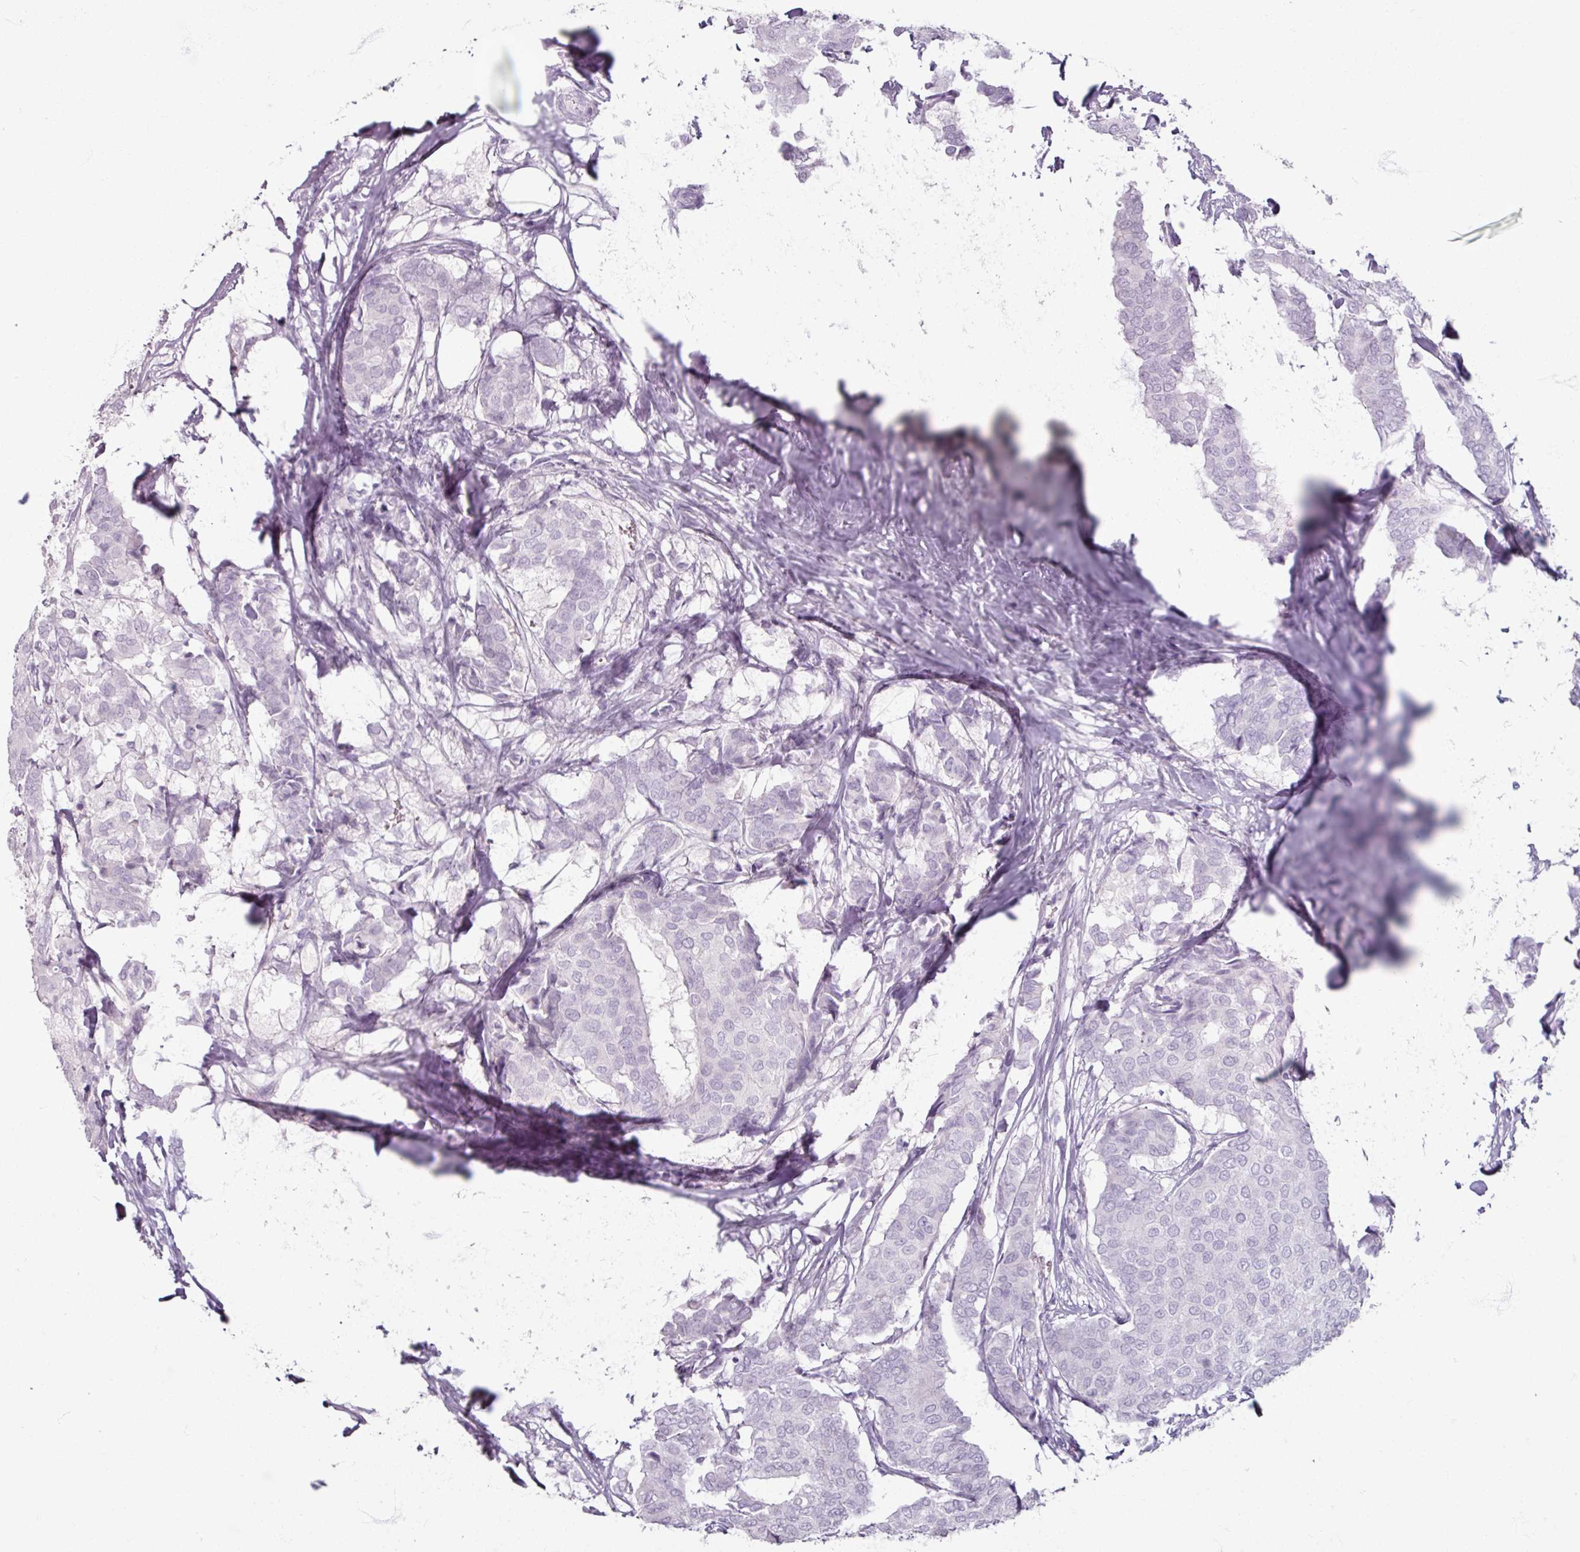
{"staining": {"intensity": "negative", "quantity": "none", "location": "none"}, "tissue": "breast cancer", "cell_type": "Tumor cells", "image_type": "cancer", "snomed": [{"axis": "morphology", "description": "Duct carcinoma"}, {"axis": "topography", "description": "Breast"}], "caption": "Photomicrograph shows no significant protein positivity in tumor cells of breast cancer. Brightfield microscopy of immunohistochemistry stained with DAB (brown) and hematoxylin (blue), captured at high magnification.", "gene": "ARG1", "patient": {"sex": "female", "age": 75}}